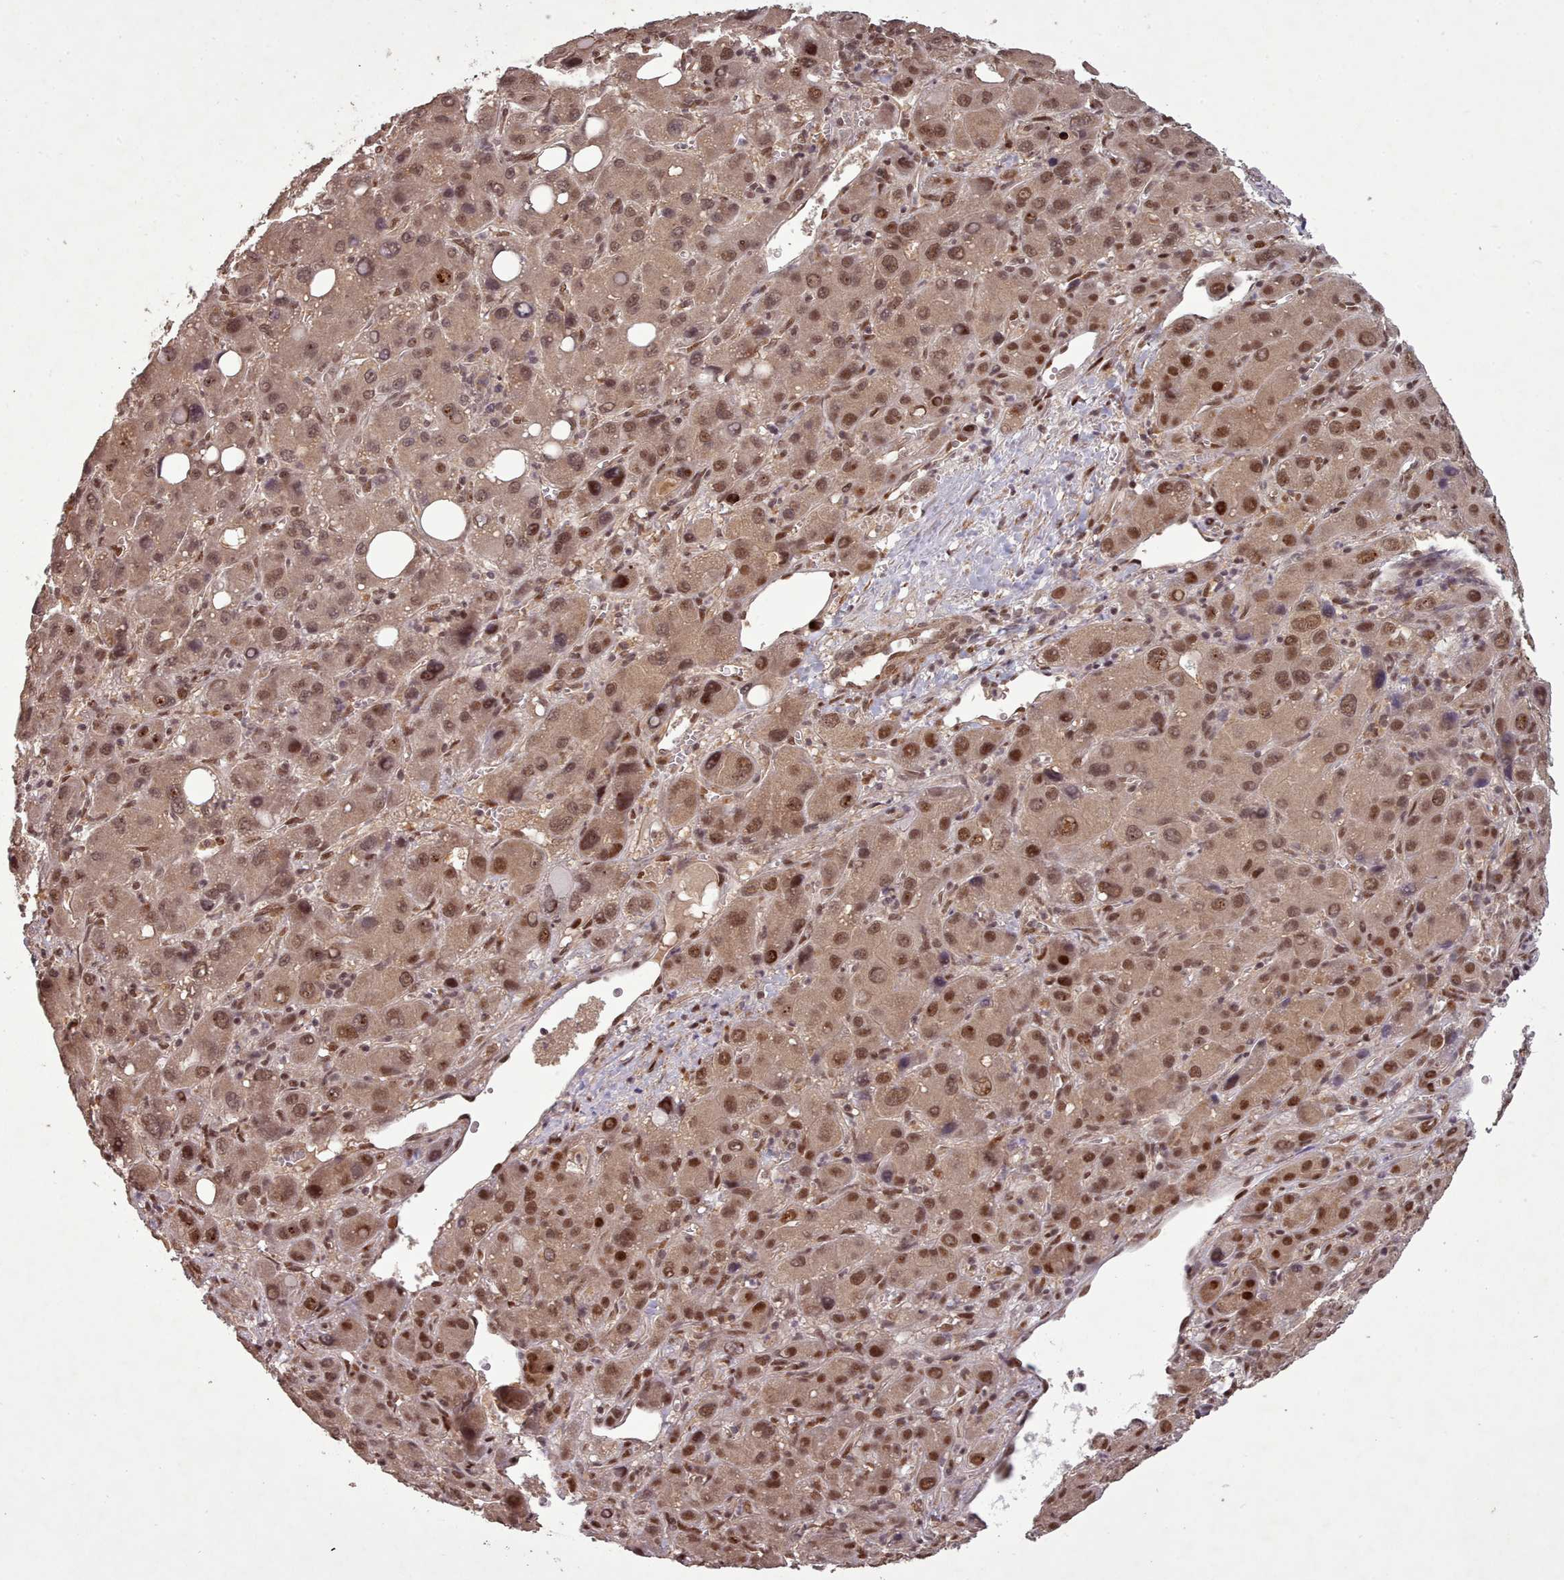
{"staining": {"intensity": "strong", "quantity": ">75%", "location": "cytoplasmic/membranous,nuclear"}, "tissue": "liver cancer", "cell_type": "Tumor cells", "image_type": "cancer", "snomed": [{"axis": "morphology", "description": "Carcinoma, Hepatocellular, NOS"}, {"axis": "topography", "description": "Liver"}], "caption": "There is high levels of strong cytoplasmic/membranous and nuclear positivity in tumor cells of hepatocellular carcinoma (liver), as demonstrated by immunohistochemical staining (brown color).", "gene": "CDC6", "patient": {"sex": "male", "age": 55}}